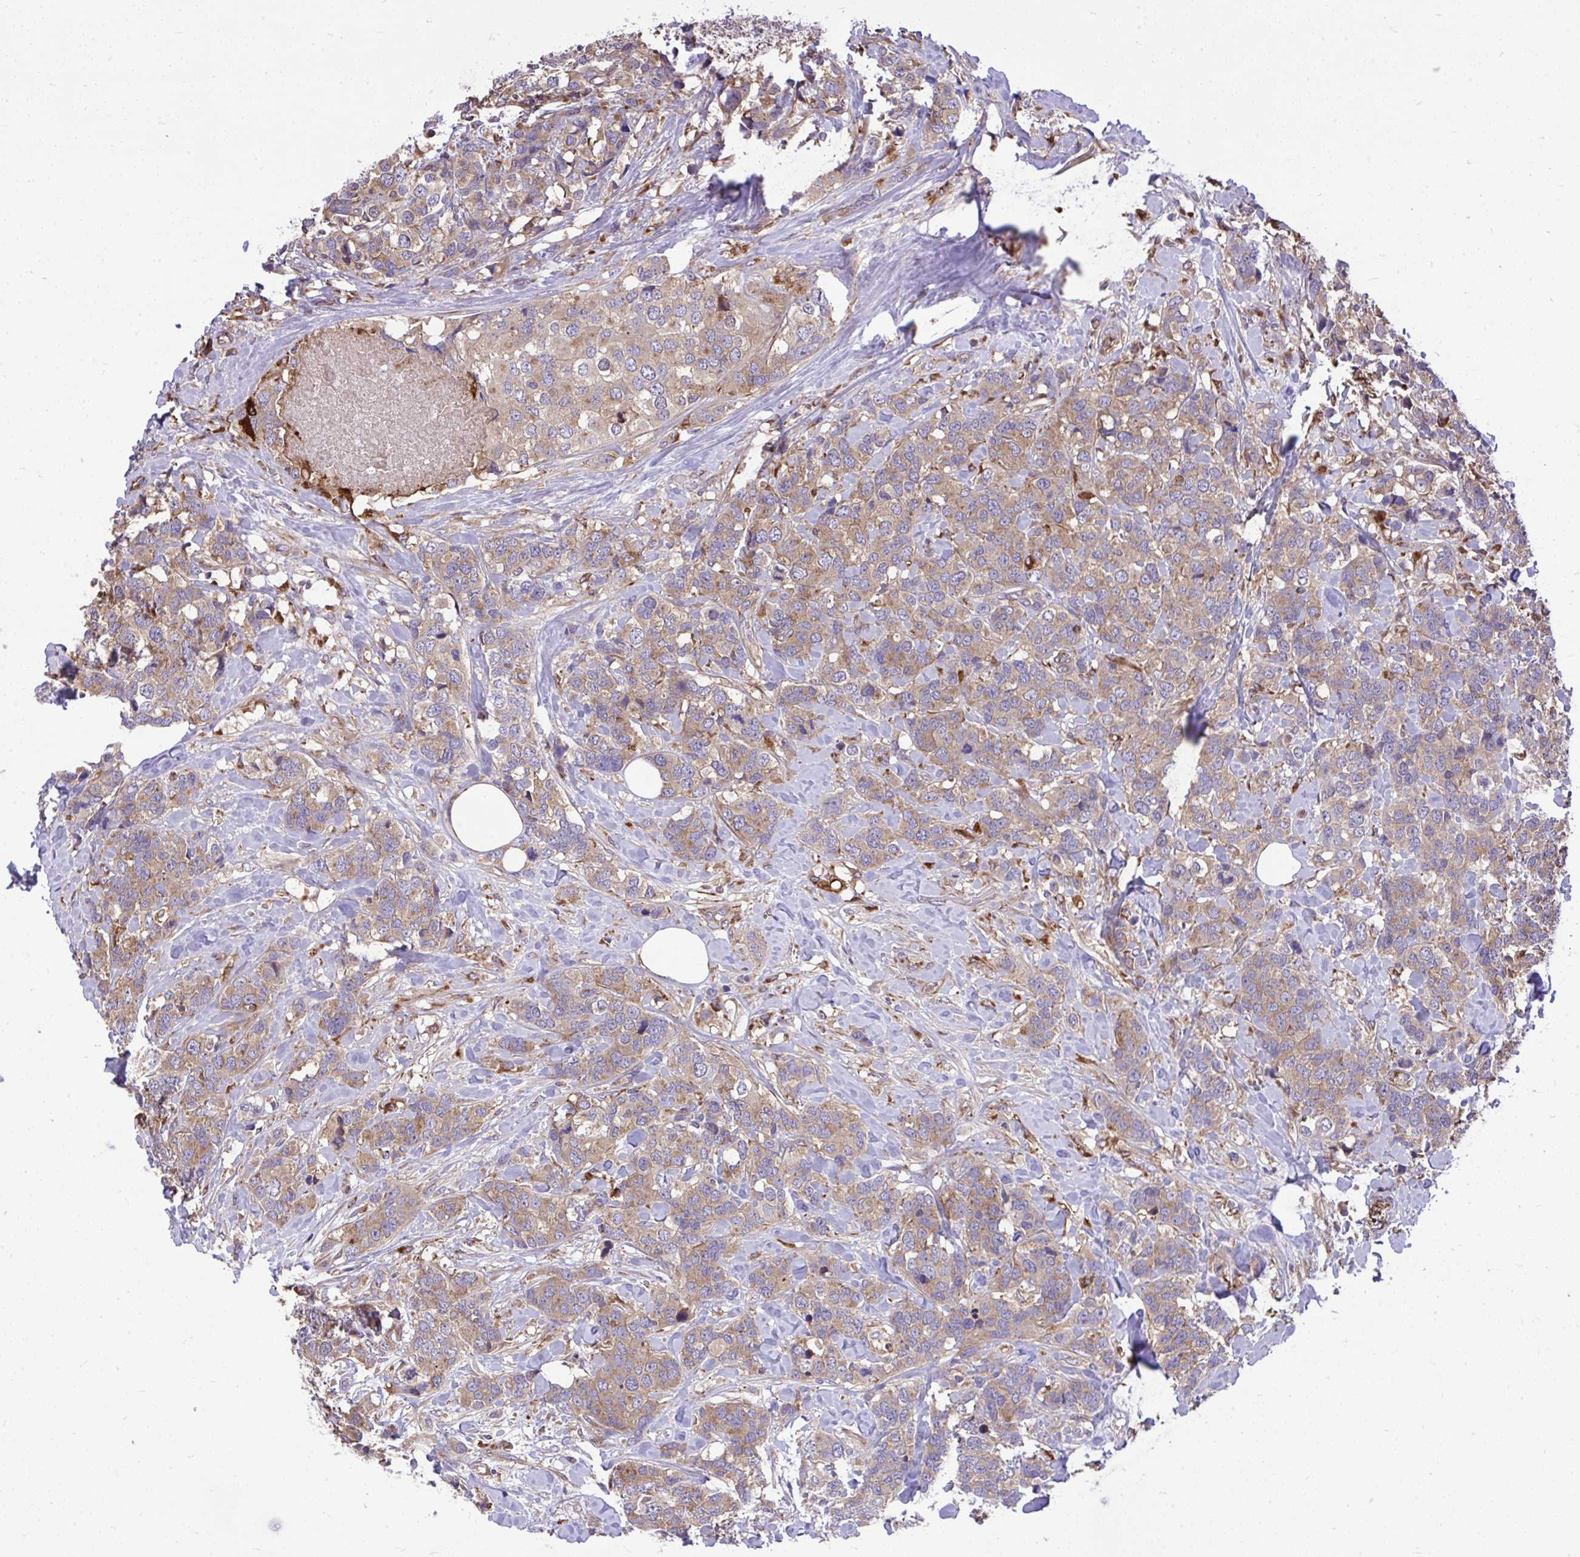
{"staining": {"intensity": "weak", "quantity": ">75%", "location": "cytoplasmic/membranous"}, "tissue": "breast cancer", "cell_type": "Tumor cells", "image_type": "cancer", "snomed": [{"axis": "morphology", "description": "Lobular carcinoma"}, {"axis": "topography", "description": "Breast"}], "caption": "Immunohistochemical staining of breast cancer exhibits low levels of weak cytoplasmic/membranous protein staining in about >75% of tumor cells.", "gene": "PAIP2", "patient": {"sex": "female", "age": 59}}